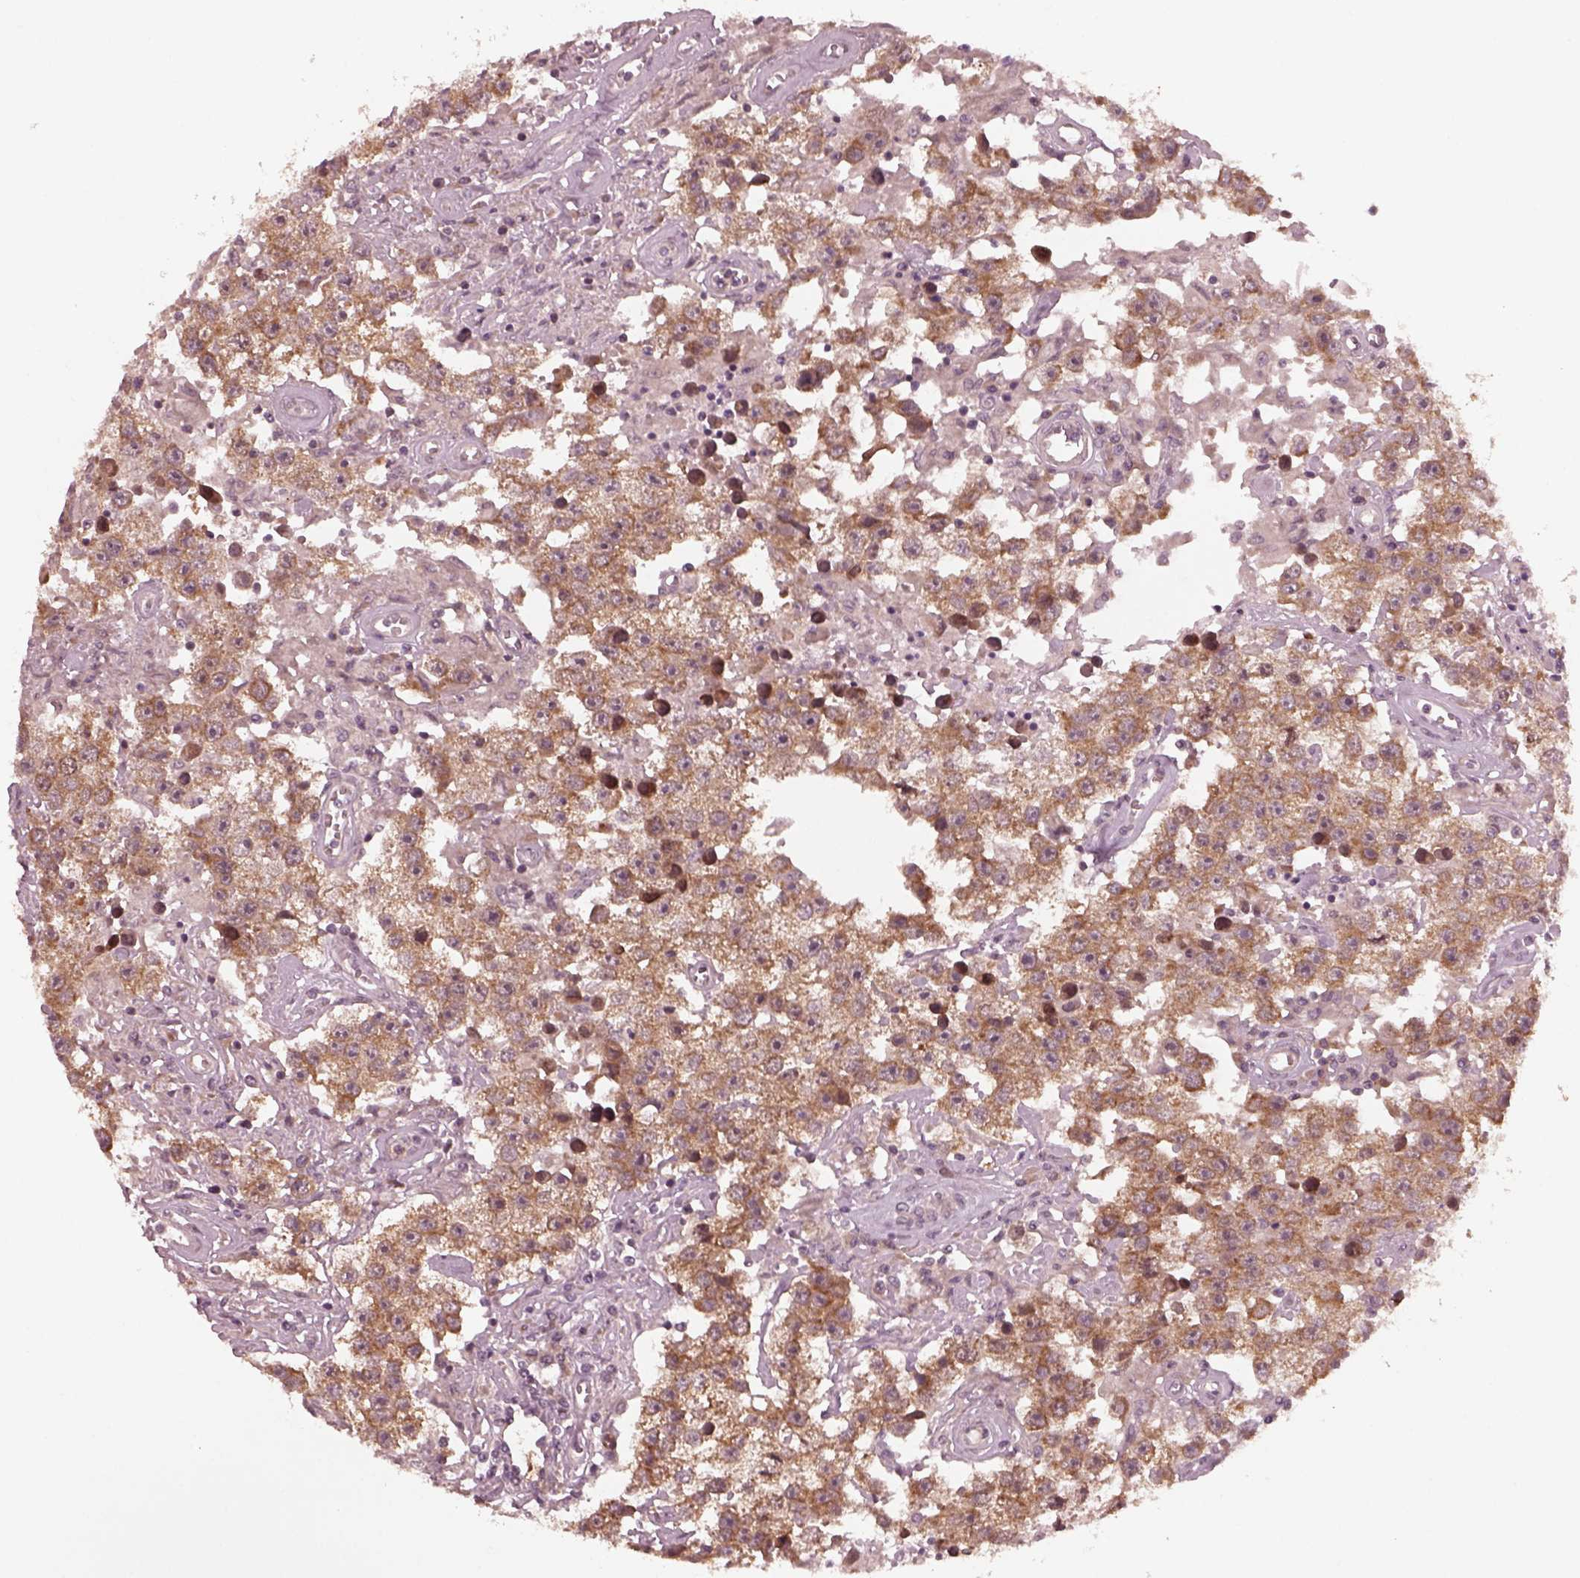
{"staining": {"intensity": "moderate", "quantity": ">75%", "location": "cytoplasmic/membranous"}, "tissue": "testis cancer", "cell_type": "Tumor cells", "image_type": "cancer", "snomed": [{"axis": "morphology", "description": "Seminoma, NOS"}, {"axis": "topography", "description": "Testis"}], "caption": "Seminoma (testis) stained for a protein (brown) displays moderate cytoplasmic/membranous positive expression in approximately >75% of tumor cells.", "gene": "FAF2", "patient": {"sex": "male", "age": 43}}